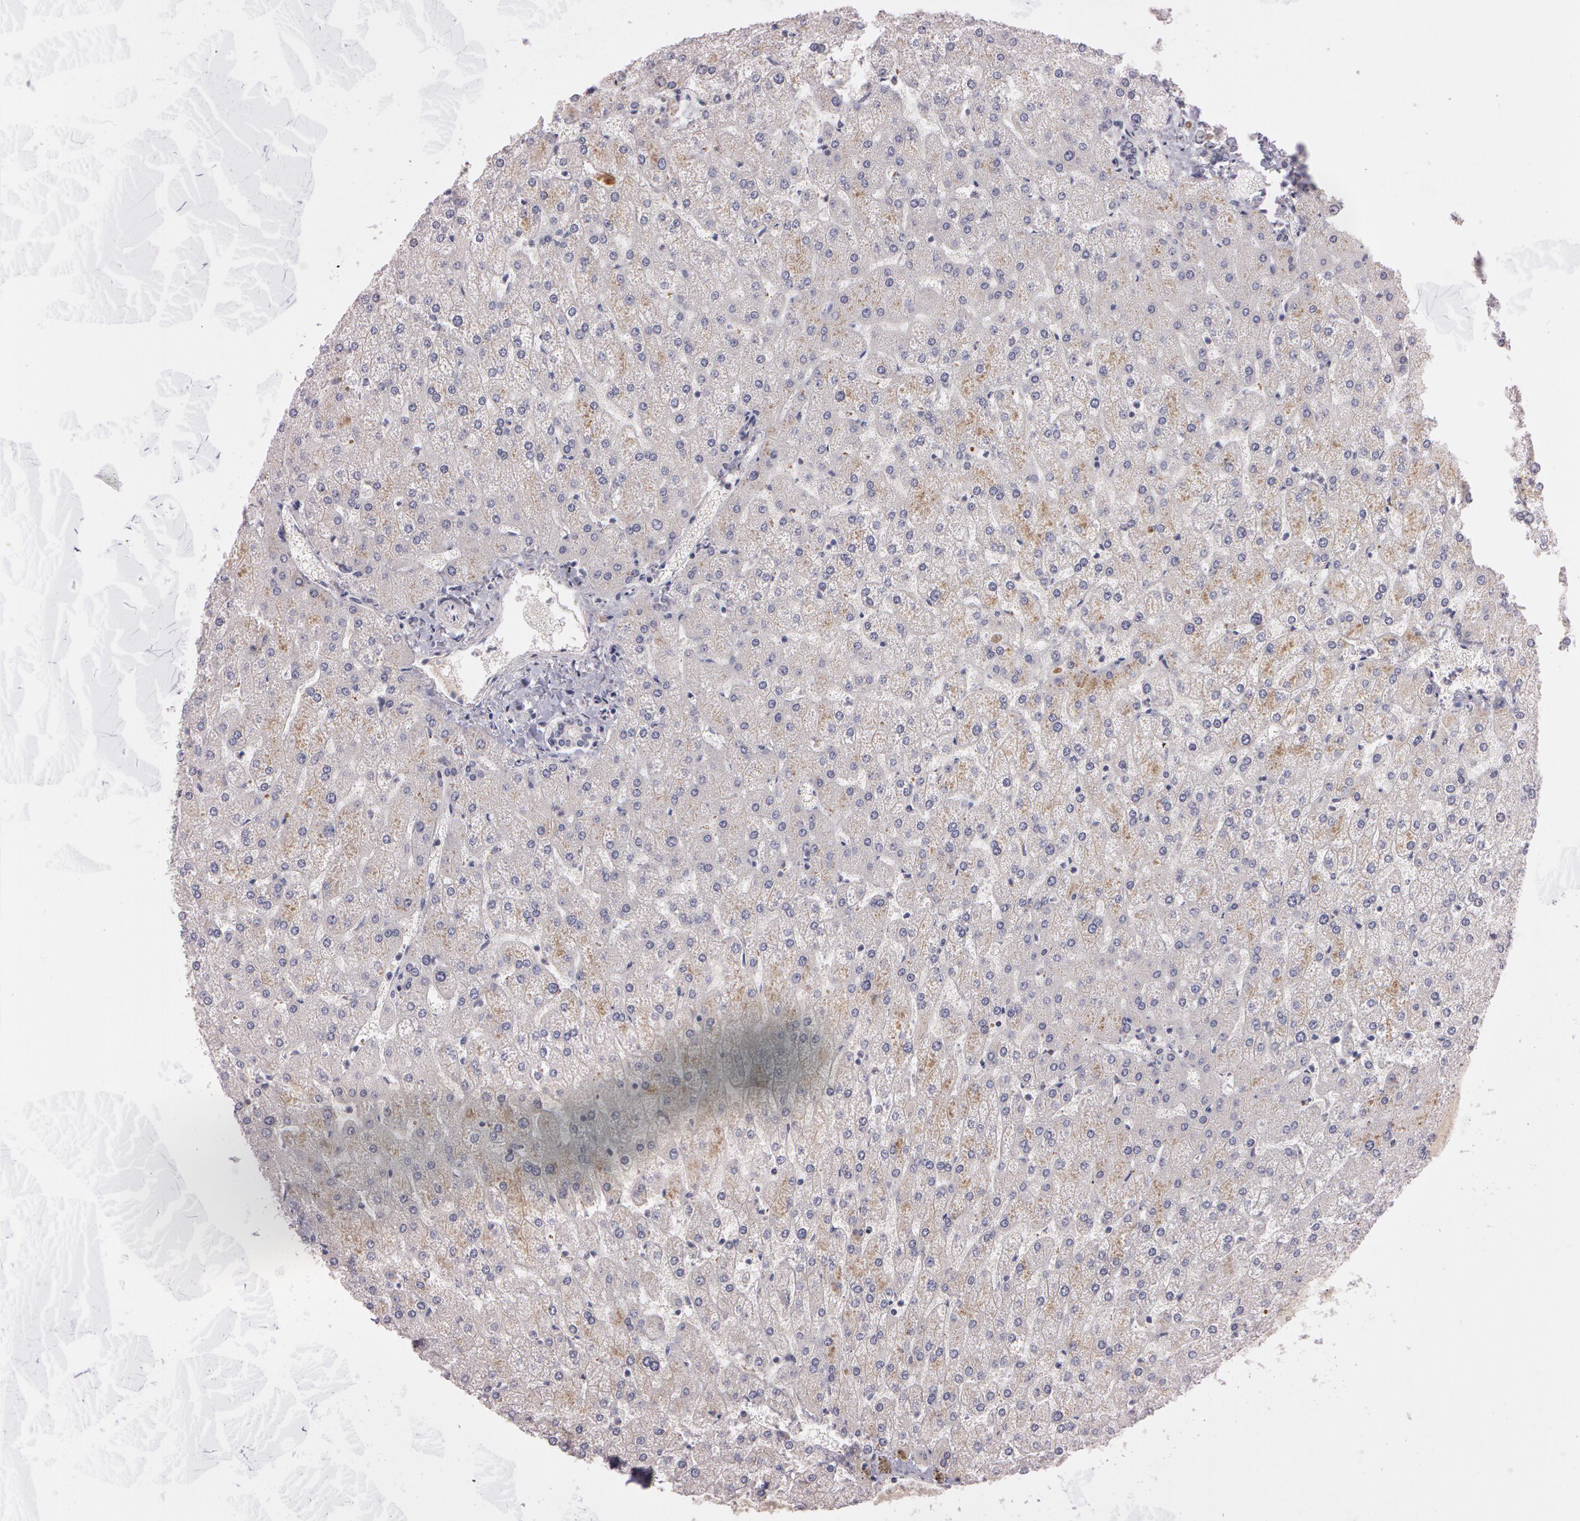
{"staining": {"intensity": "negative", "quantity": "none", "location": "none"}, "tissue": "liver", "cell_type": "Cholangiocytes", "image_type": "normal", "snomed": [{"axis": "morphology", "description": "Normal tissue, NOS"}, {"axis": "topography", "description": "Liver"}], "caption": "Cholangiocytes are negative for protein expression in unremarkable human liver. Brightfield microscopy of immunohistochemistry (IHC) stained with DAB (3,3'-diaminobenzidine) (brown) and hematoxylin (blue), captured at high magnification.", "gene": "MXRA5", "patient": {"sex": "female", "age": 32}}